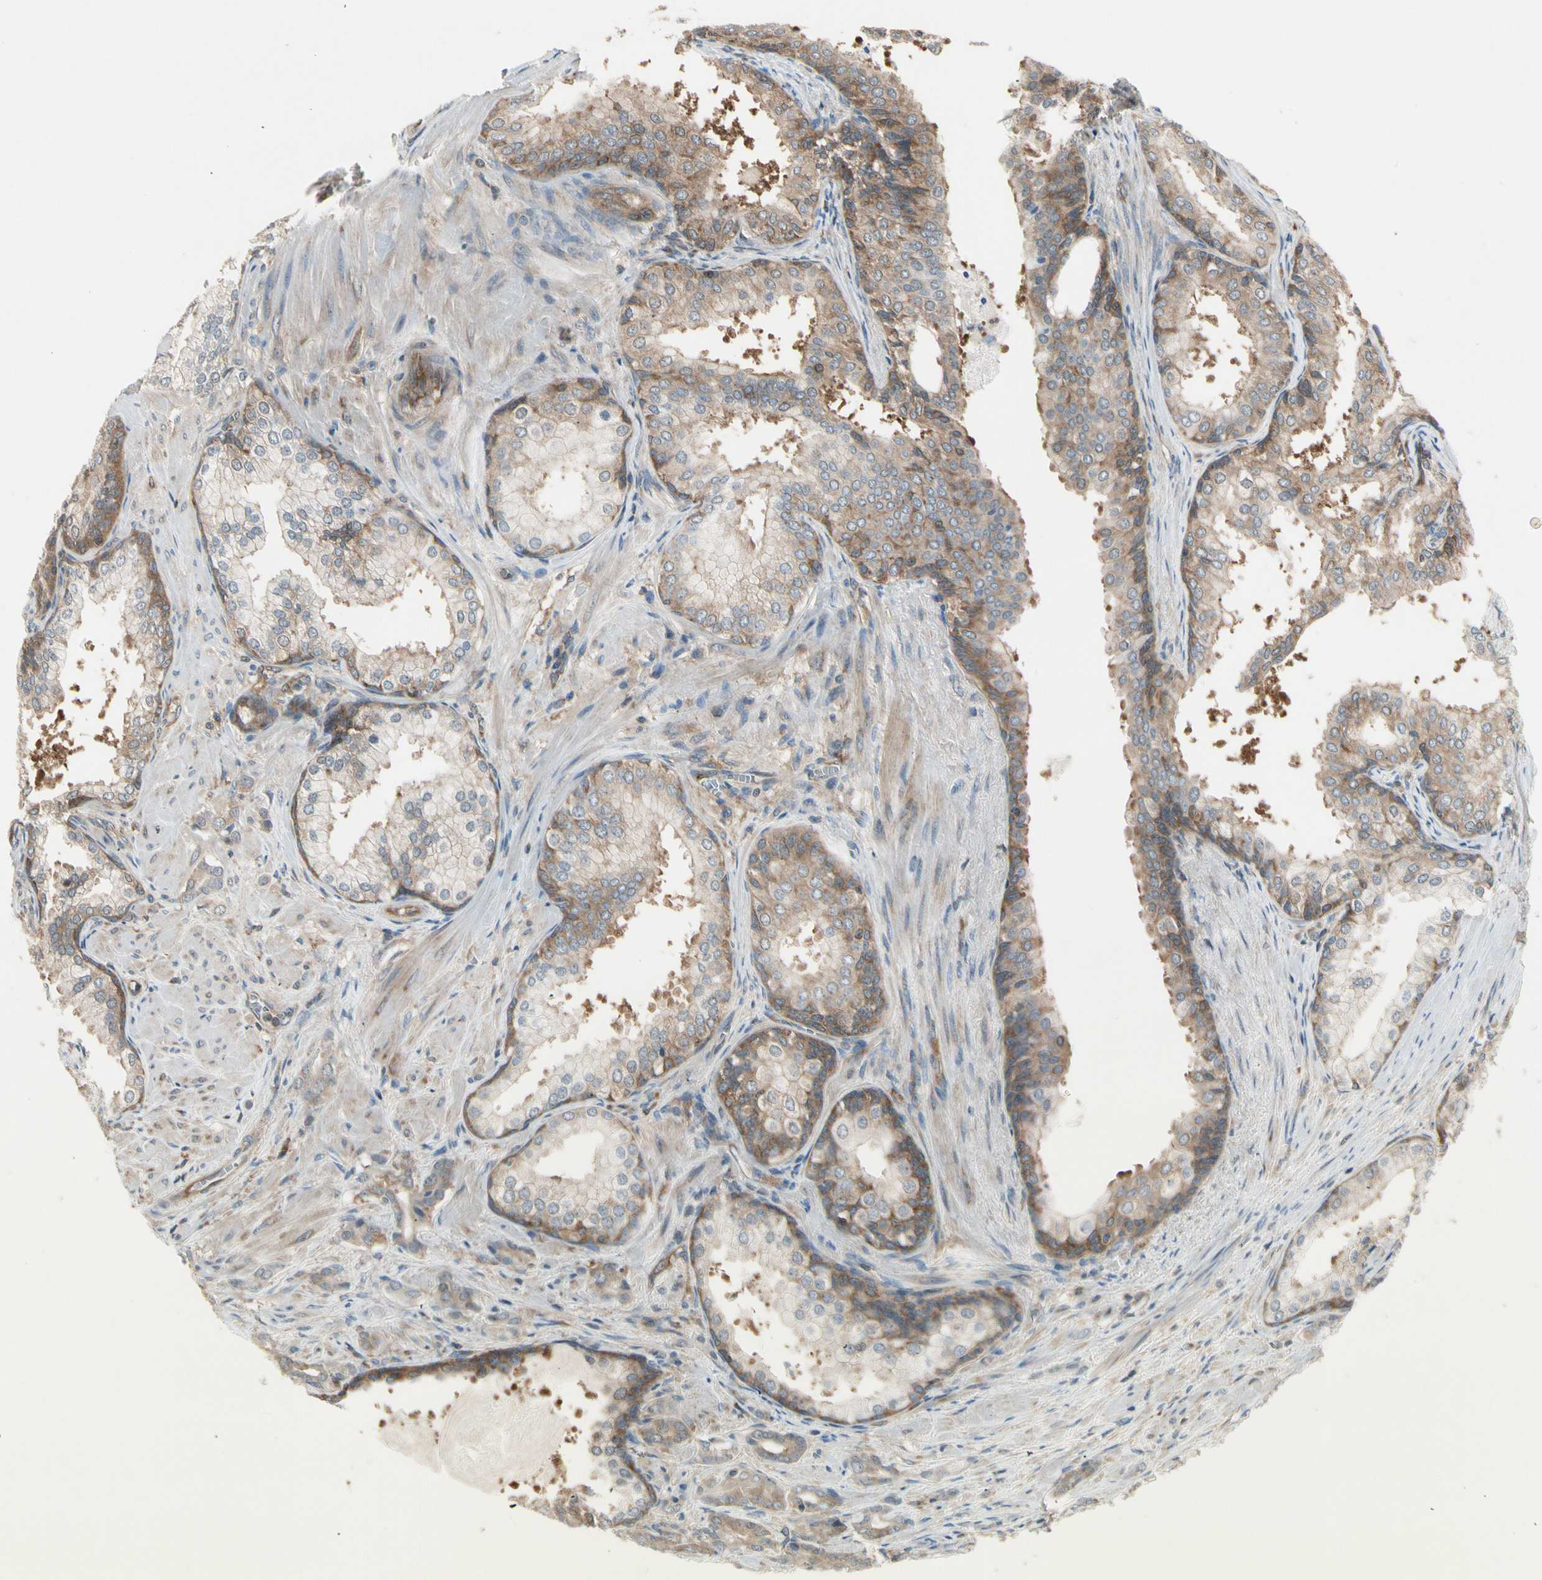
{"staining": {"intensity": "weak", "quantity": ">75%", "location": "cytoplasmic/membranous"}, "tissue": "prostate cancer", "cell_type": "Tumor cells", "image_type": "cancer", "snomed": [{"axis": "morphology", "description": "Adenocarcinoma, High grade"}, {"axis": "topography", "description": "Prostate"}], "caption": "This is an image of IHC staining of prostate high-grade adenocarcinoma, which shows weak positivity in the cytoplasmic/membranous of tumor cells.", "gene": "OXSR1", "patient": {"sex": "male", "age": 64}}